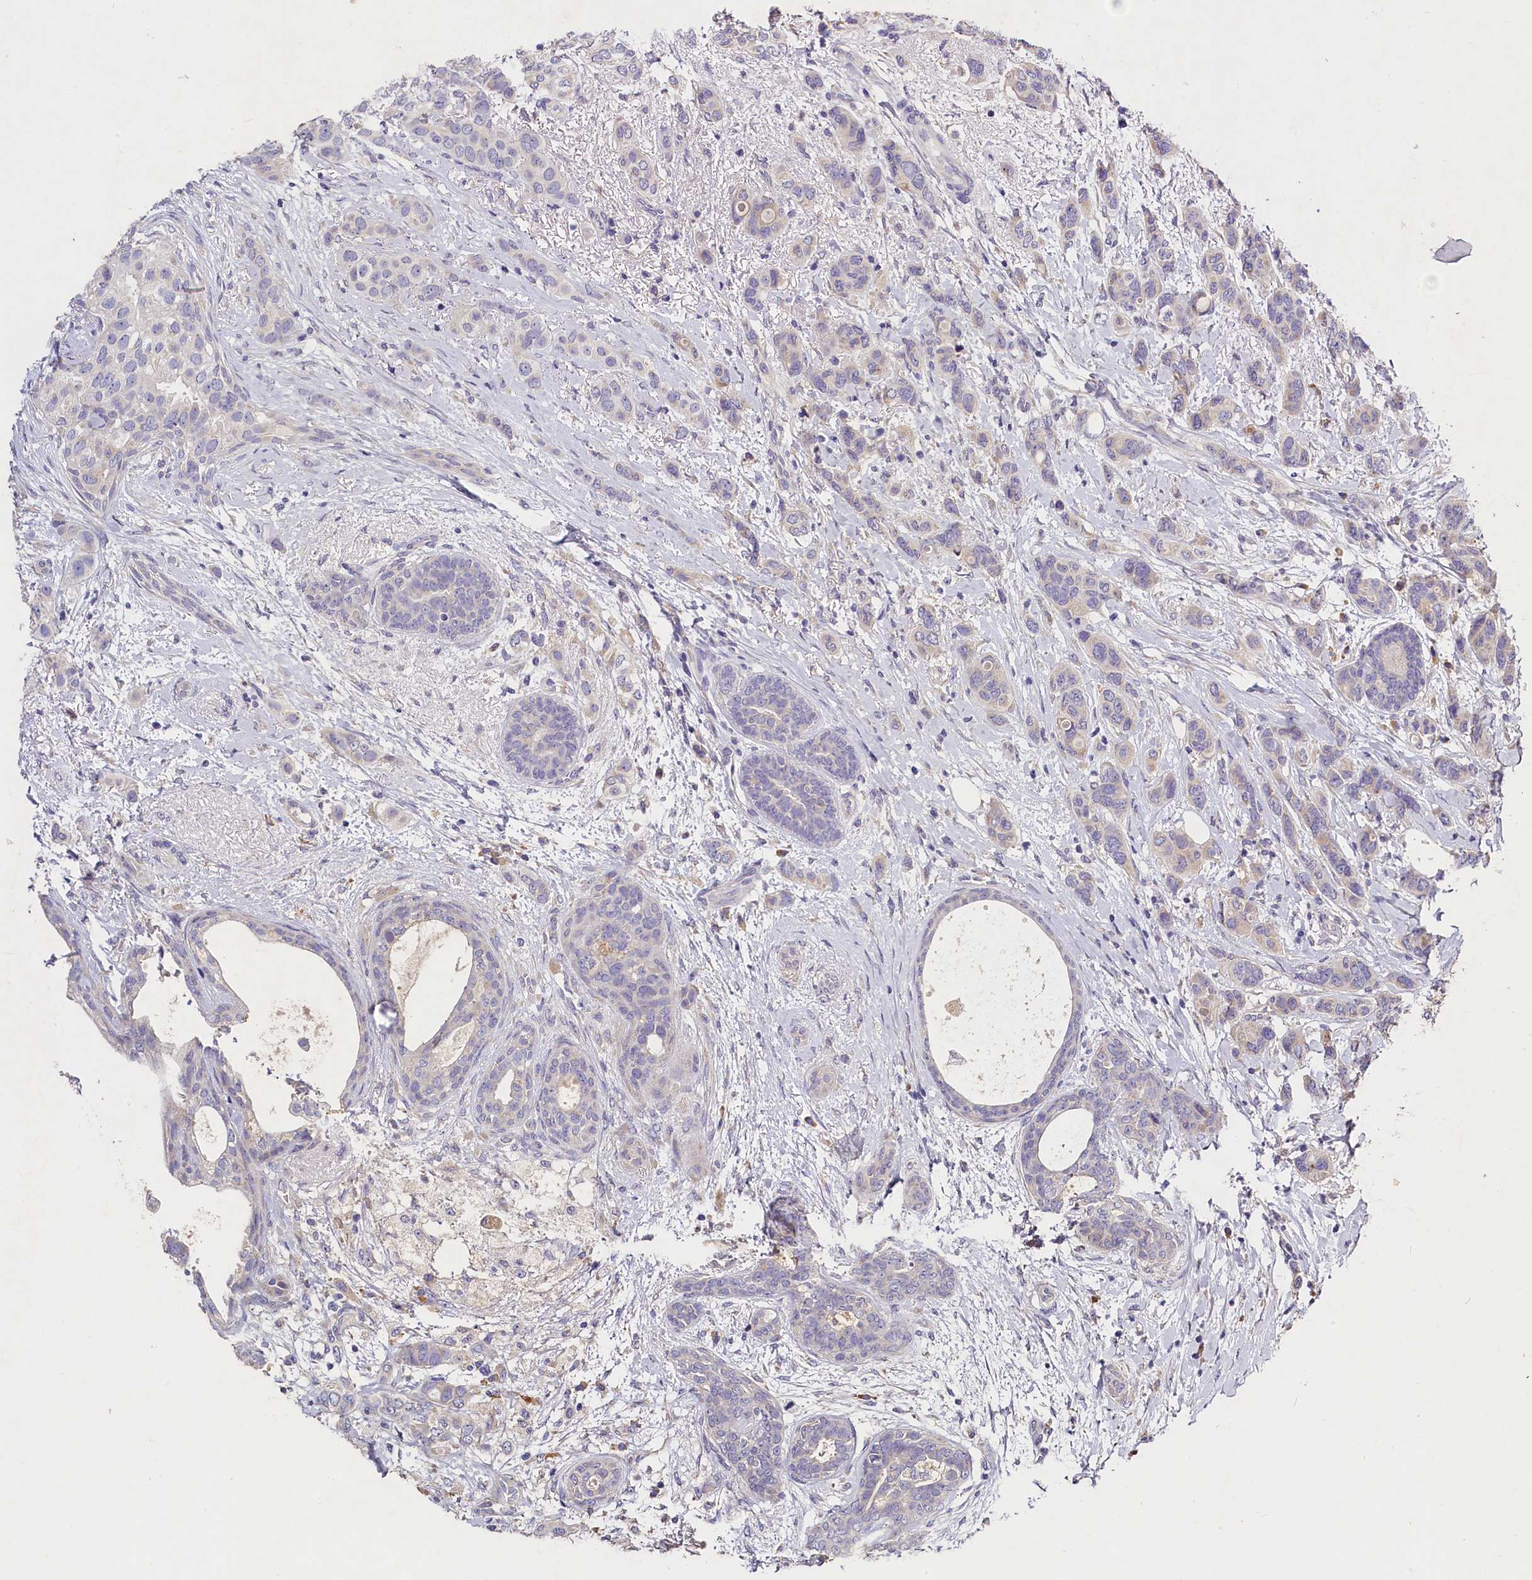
{"staining": {"intensity": "negative", "quantity": "none", "location": "none"}, "tissue": "breast cancer", "cell_type": "Tumor cells", "image_type": "cancer", "snomed": [{"axis": "morphology", "description": "Lobular carcinoma"}, {"axis": "topography", "description": "Breast"}], "caption": "DAB immunohistochemical staining of human lobular carcinoma (breast) demonstrates no significant expression in tumor cells.", "gene": "ST7L", "patient": {"sex": "female", "age": 51}}